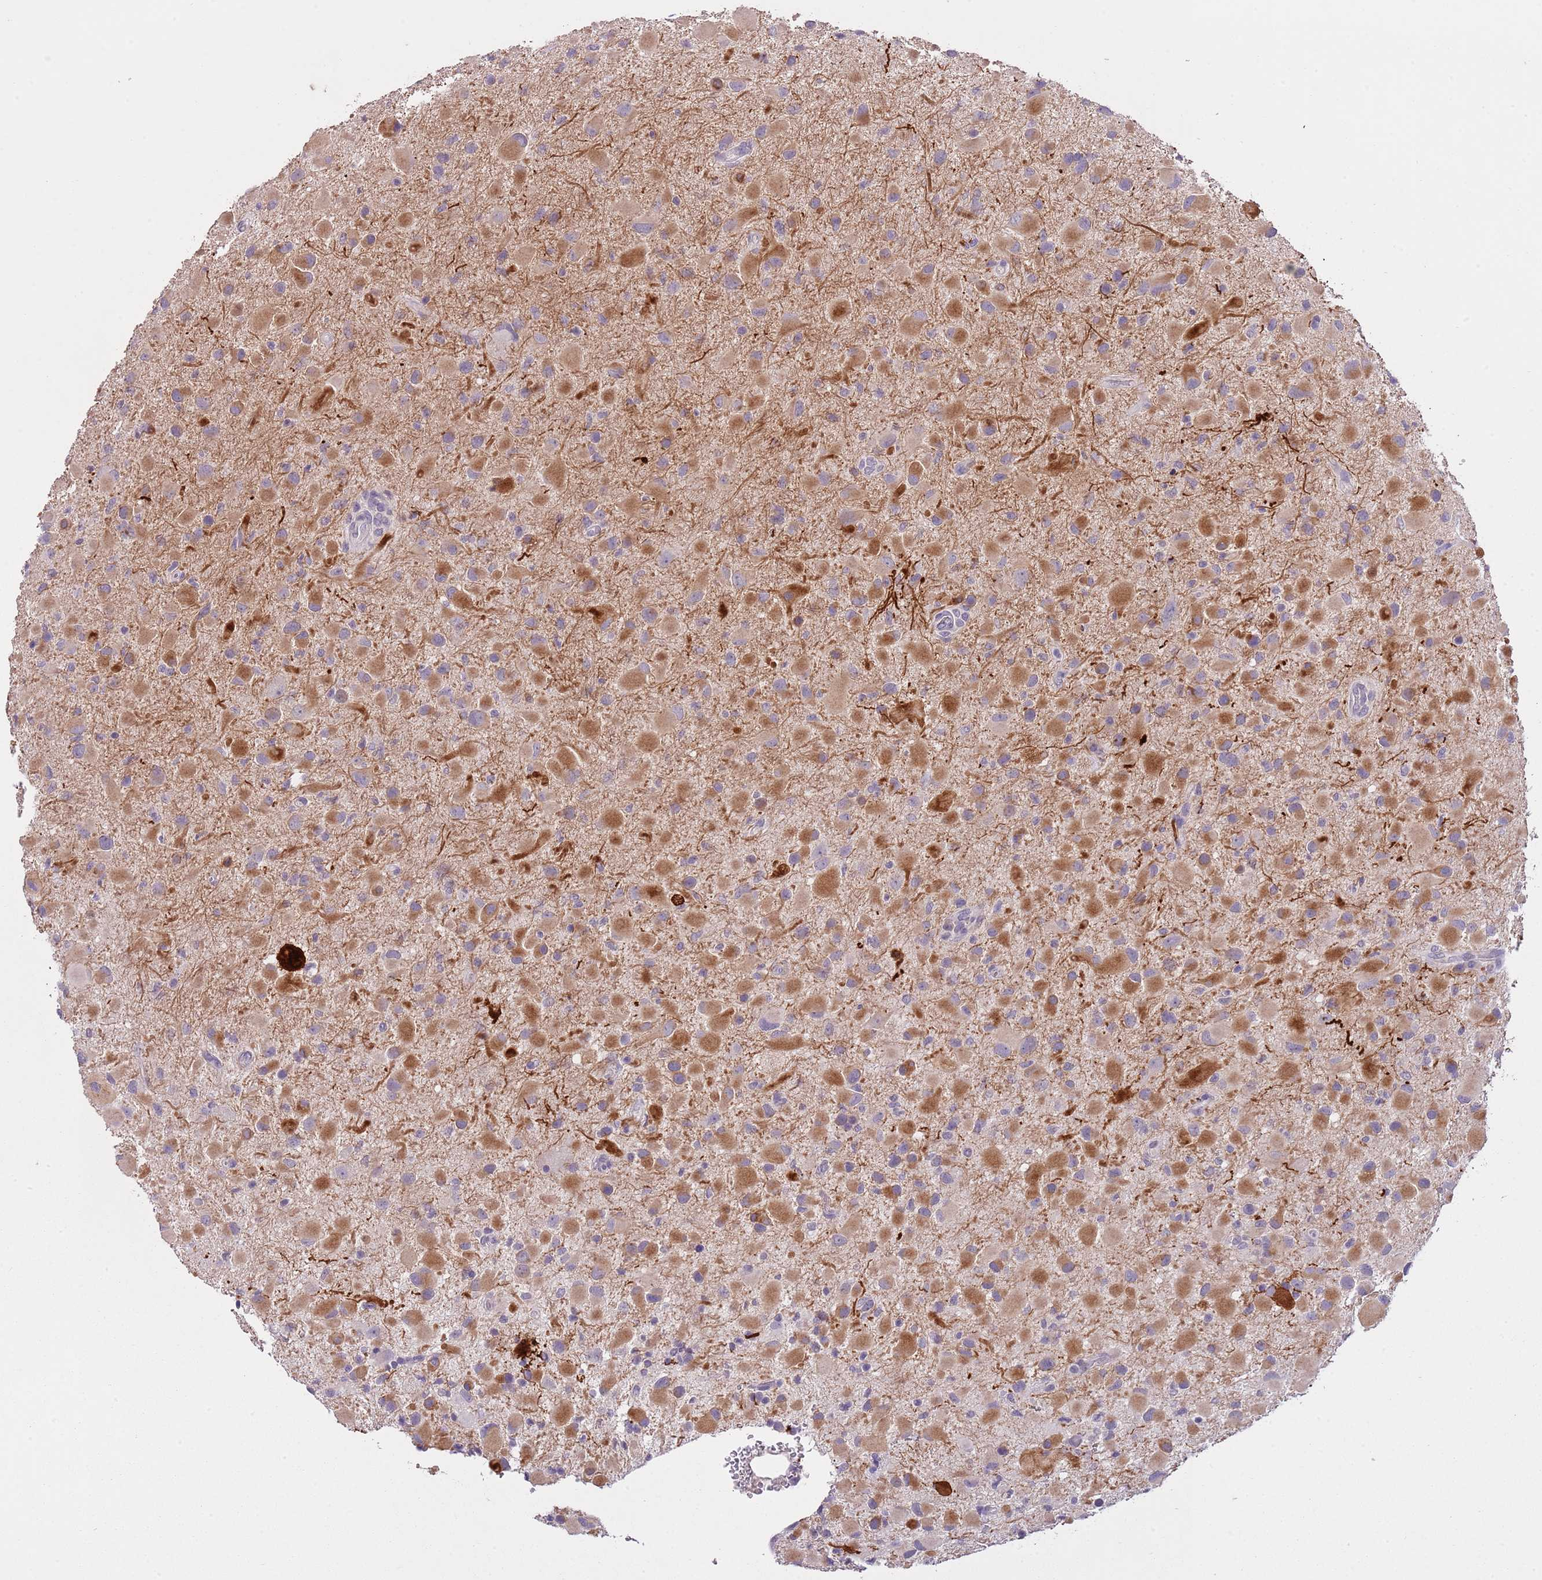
{"staining": {"intensity": "moderate", "quantity": "25%-75%", "location": "cytoplasmic/membranous"}, "tissue": "glioma", "cell_type": "Tumor cells", "image_type": "cancer", "snomed": [{"axis": "morphology", "description": "Glioma, malignant, Low grade"}, {"axis": "topography", "description": "Brain"}], "caption": "Malignant low-grade glioma stained with a brown dye exhibits moderate cytoplasmic/membranous positive positivity in about 25%-75% of tumor cells.", "gene": "SLC35E3", "patient": {"sex": "female", "age": 32}}